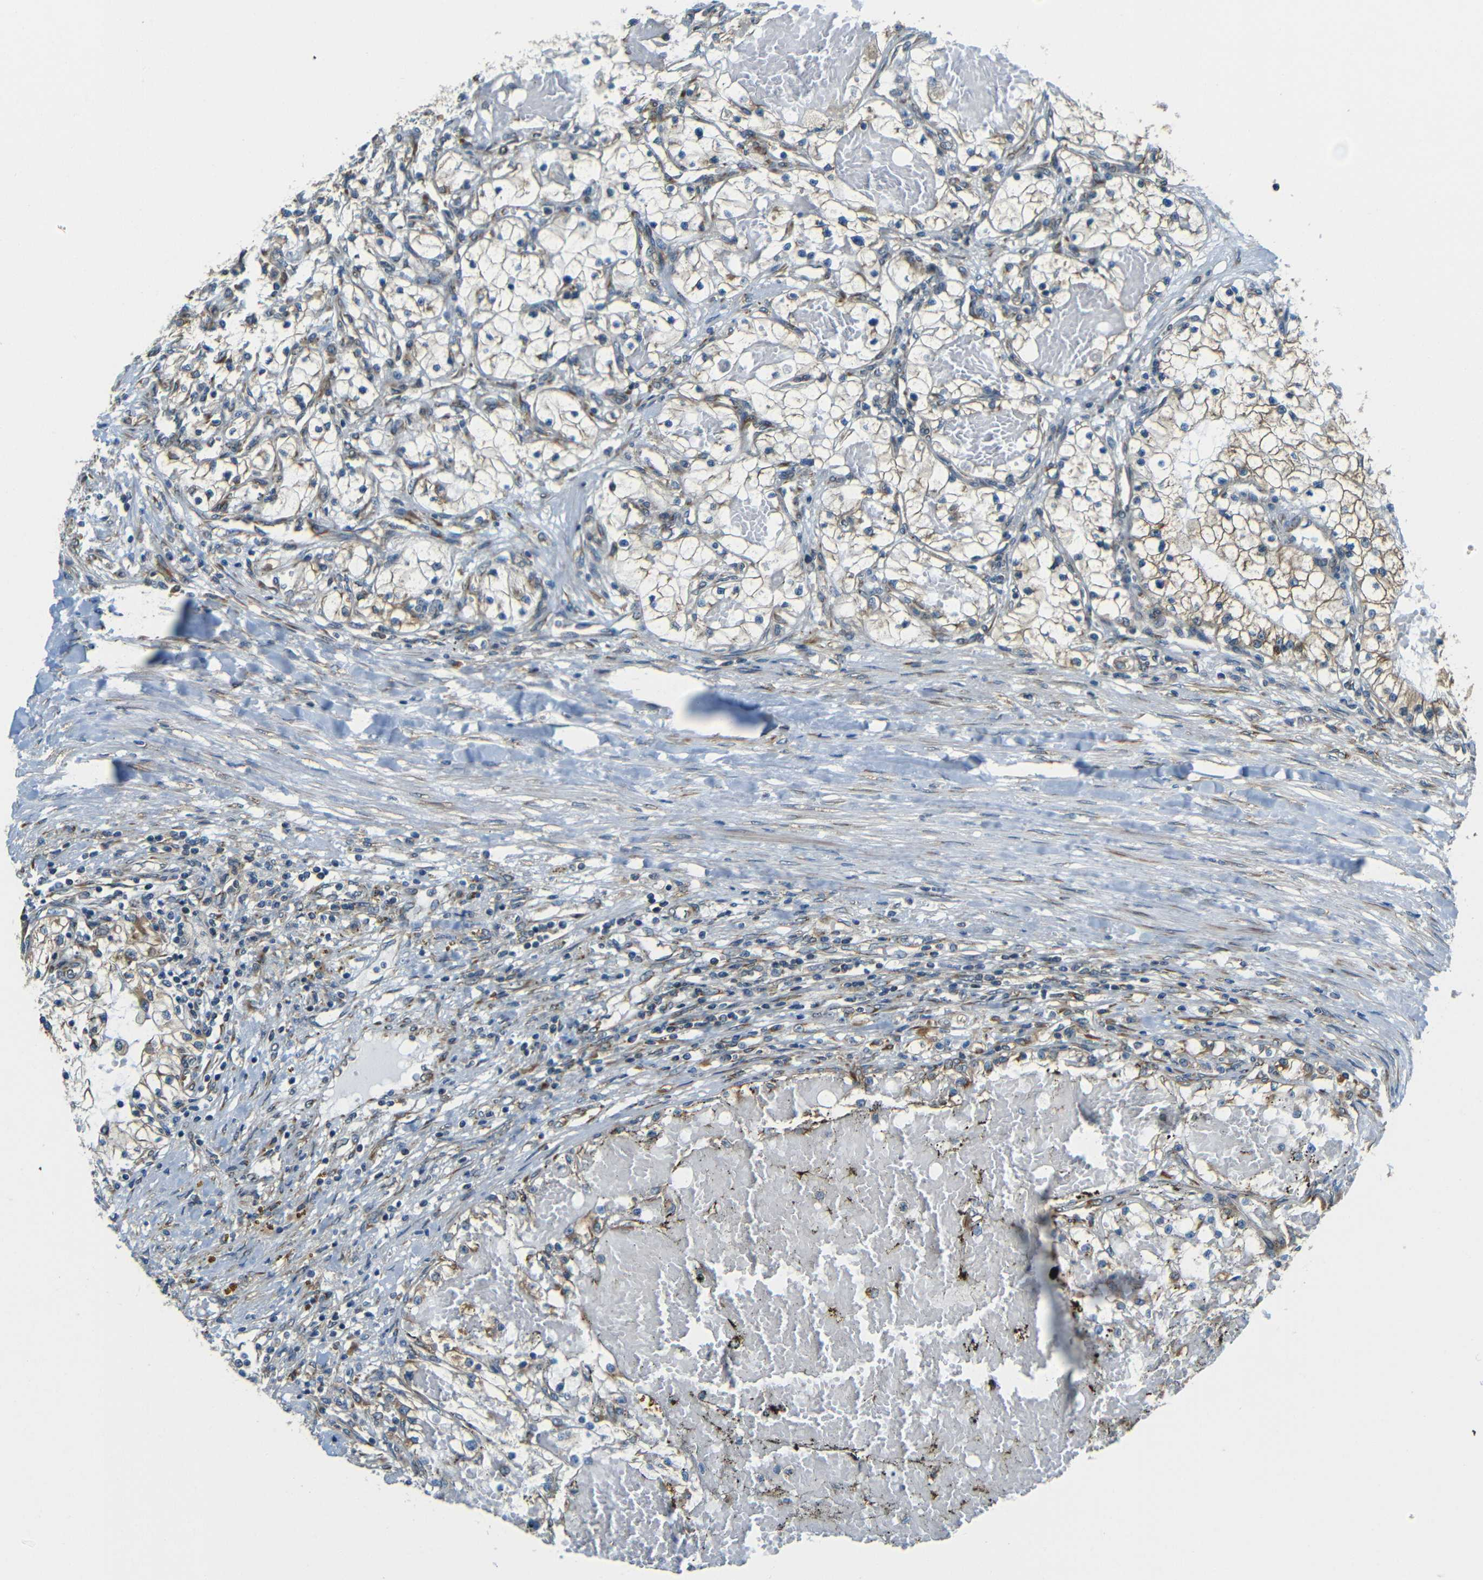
{"staining": {"intensity": "moderate", "quantity": ">75%", "location": "cytoplasmic/membranous"}, "tissue": "renal cancer", "cell_type": "Tumor cells", "image_type": "cancer", "snomed": [{"axis": "morphology", "description": "Adenocarcinoma, NOS"}, {"axis": "topography", "description": "Kidney"}], "caption": "Human renal adenocarcinoma stained for a protein (brown) displays moderate cytoplasmic/membranous positive staining in approximately >75% of tumor cells.", "gene": "VAPB", "patient": {"sex": "male", "age": 68}}